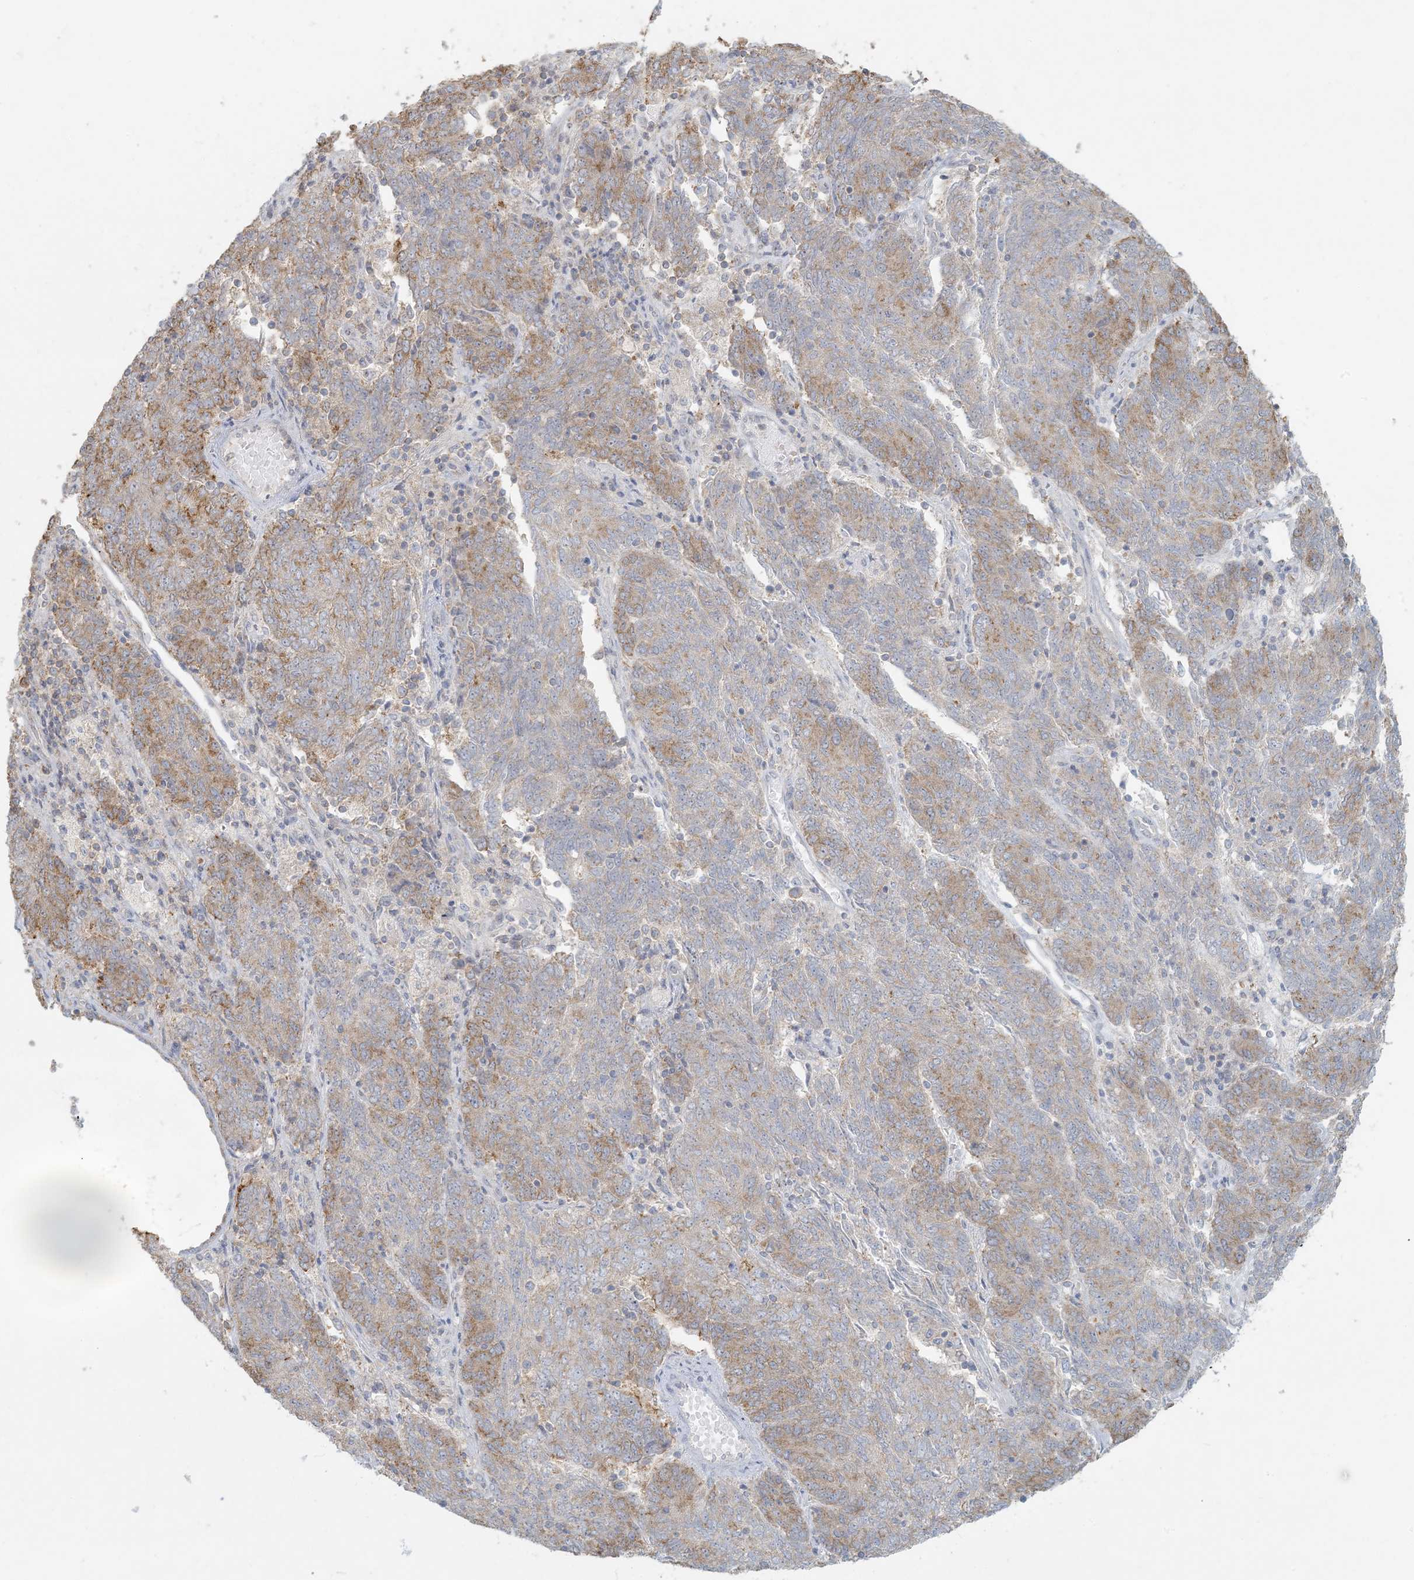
{"staining": {"intensity": "moderate", "quantity": "<25%", "location": "cytoplasmic/membranous"}, "tissue": "endometrial cancer", "cell_type": "Tumor cells", "image_type": "cancer", "snomed": [{"axis": "morphology", "description": "Adenocarcinoma, NOS"}, {"axis": "topography", "description": "Endometrium"}], "caption": "IHC photomicrograph of adenocarcinoma (endometrial) stained for a protein (brown), which shows low levels of moderate cytoplasmic/membranous staining in about <25% of tumor cells.", "gene": "HACL1", "patient": {"sex": "female", "age": 80}}